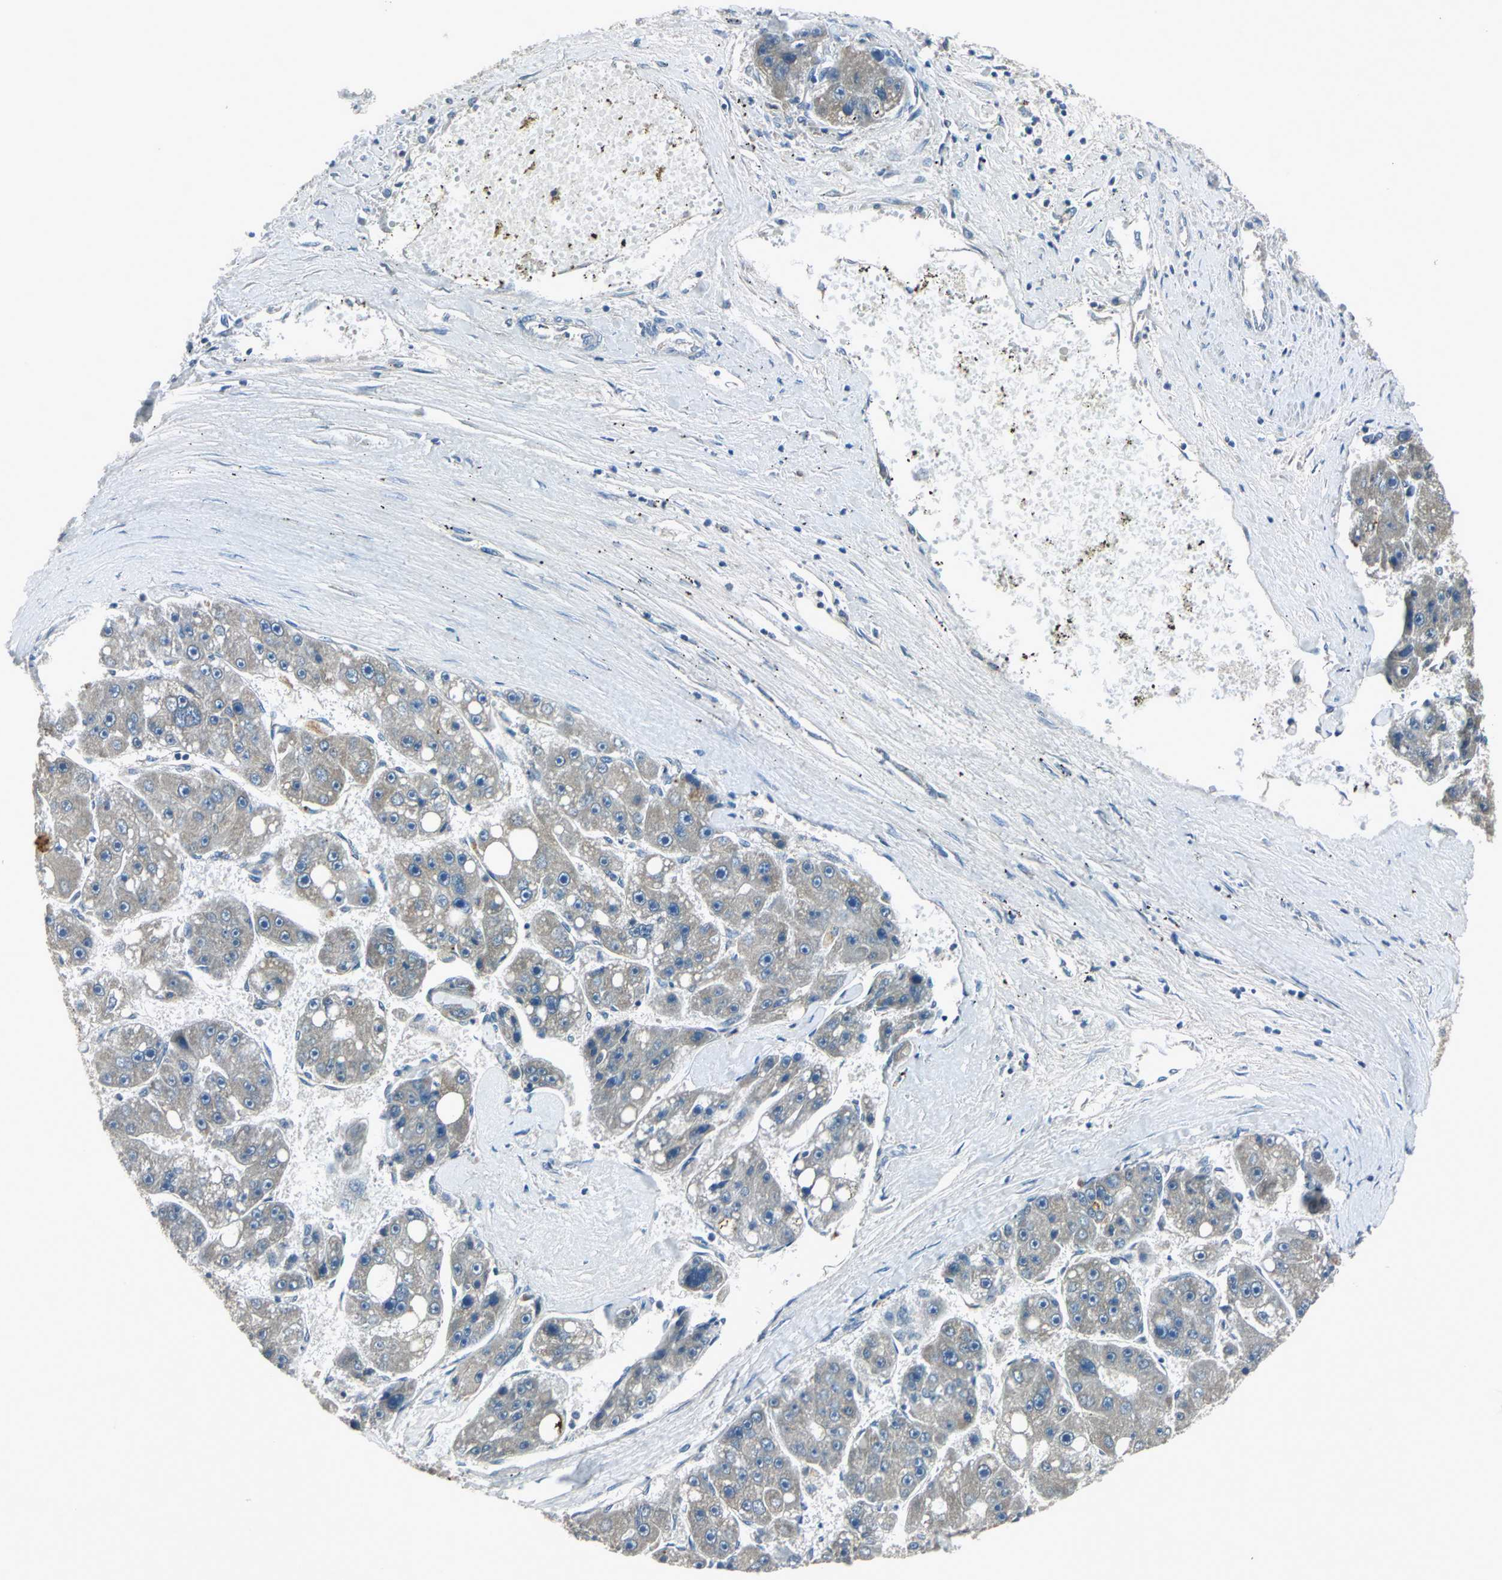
{"staining": {"intensity": "weak", "quantity": "25%-75%", "location": "cytoplasmic/membranous"}, "tissue": "liver cancer", "cell_type": "Tumor cells", "image_type": "cancer", "snomed": [{"axis": "morphology", "description": "Carcinoma, Hepatocellular, NOS"}, {"axis": "topography", "description": "Liver"}], "caption": "Hepatocellular carcinoma (liver) stained for a protein (brown) displays weak cytoplasmic/membranous positive staining in about 25%-75% of tumor cells.", "gene": "SLC2A13", "patient": {"sex": "female", "age": 61}}